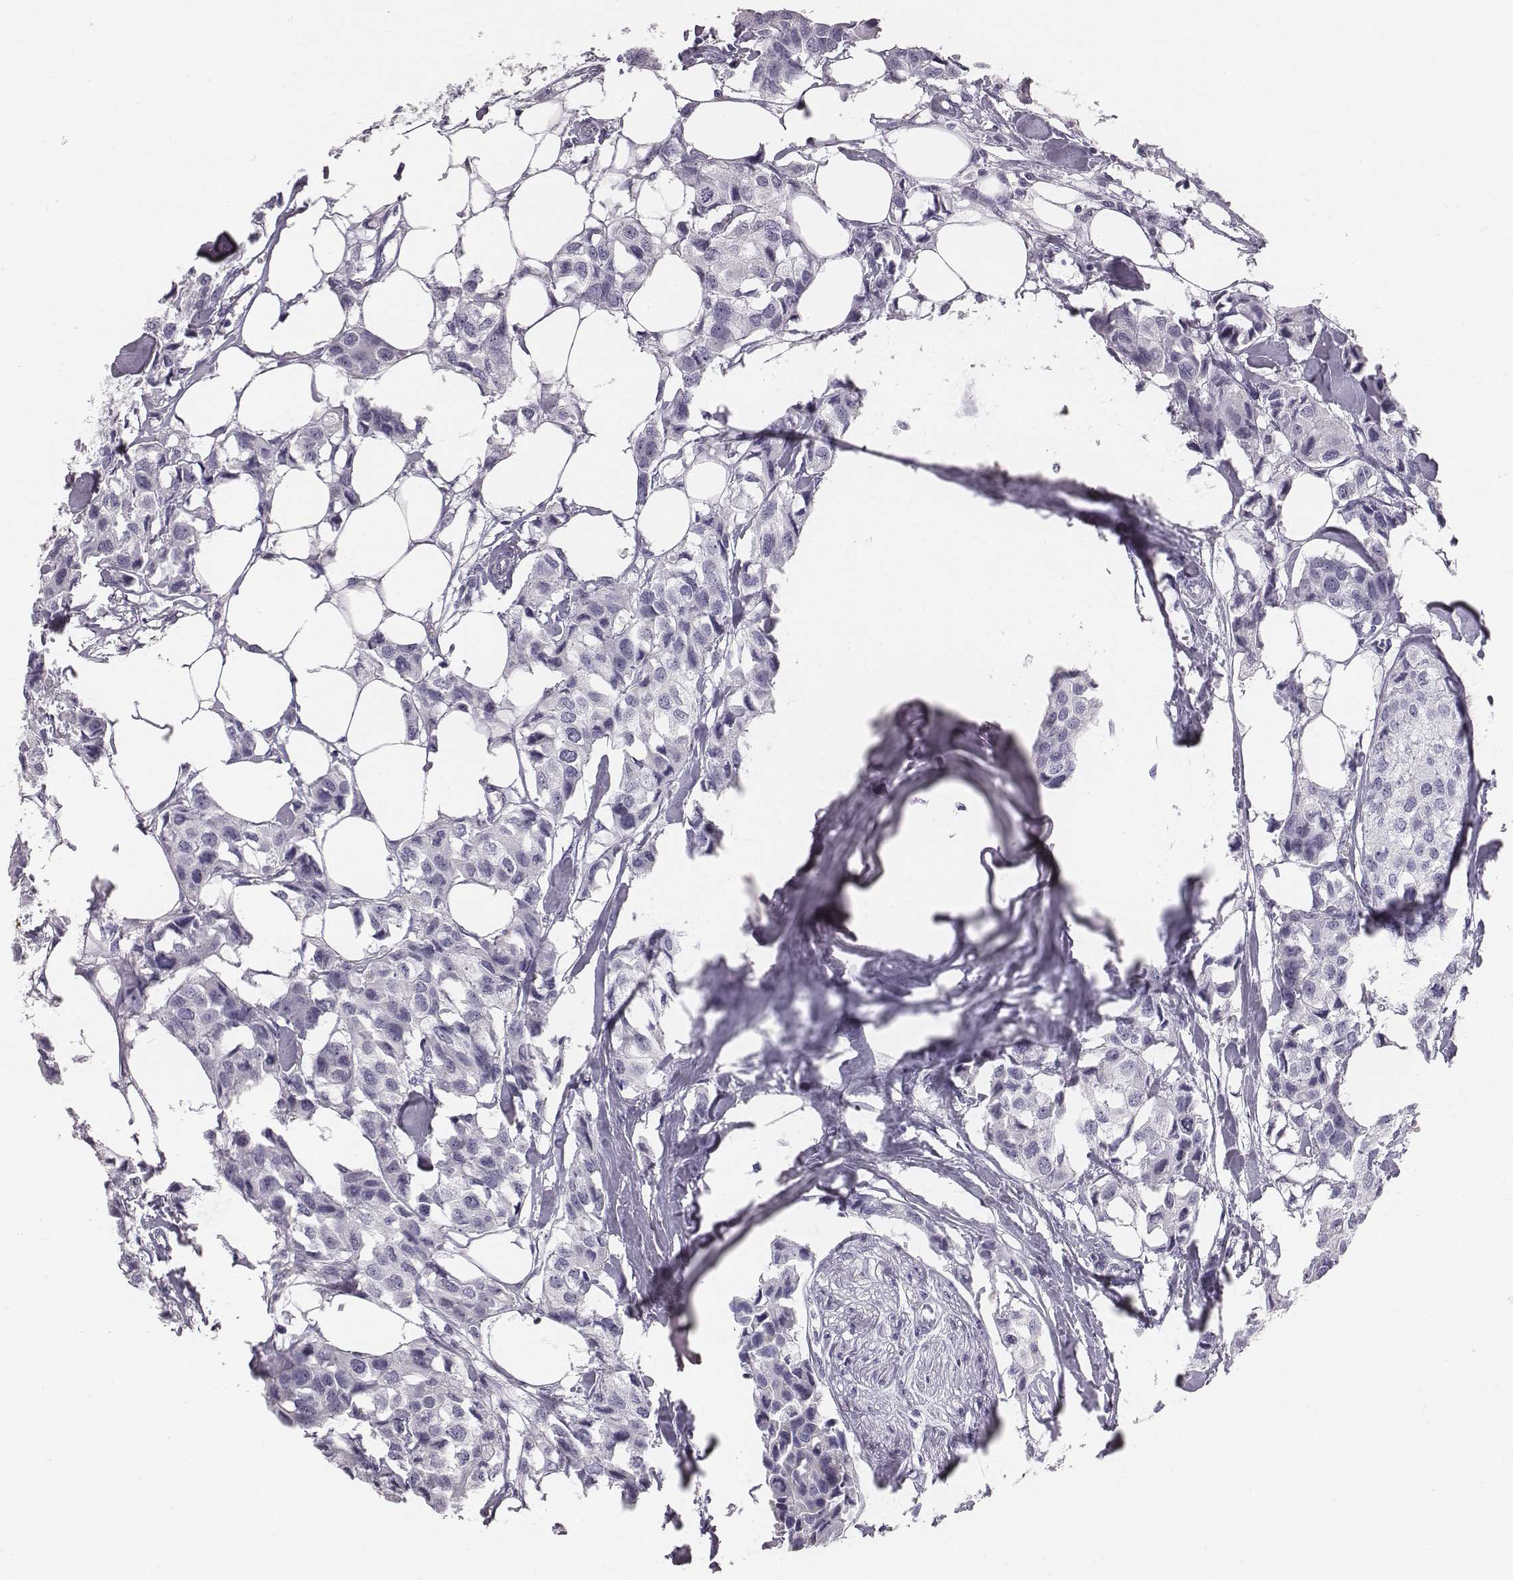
{"staining": {"intensity": "negative", "quantity": "none", "location": "none"}, "tissue": "breast cancer", "cell_type": "Tumor cells", "image_type": "cancer", "snomed": [{"axis": "morphology", "description": "Duct carcinoma"}, {"axis": "topography", "description": "Breast"}], "caption": "IHC of human breast invasive ductal carcinoma shows no positivity in tumor cells.", "gene": "HBZ", "patient": {"sex": "female", "age": 80}}